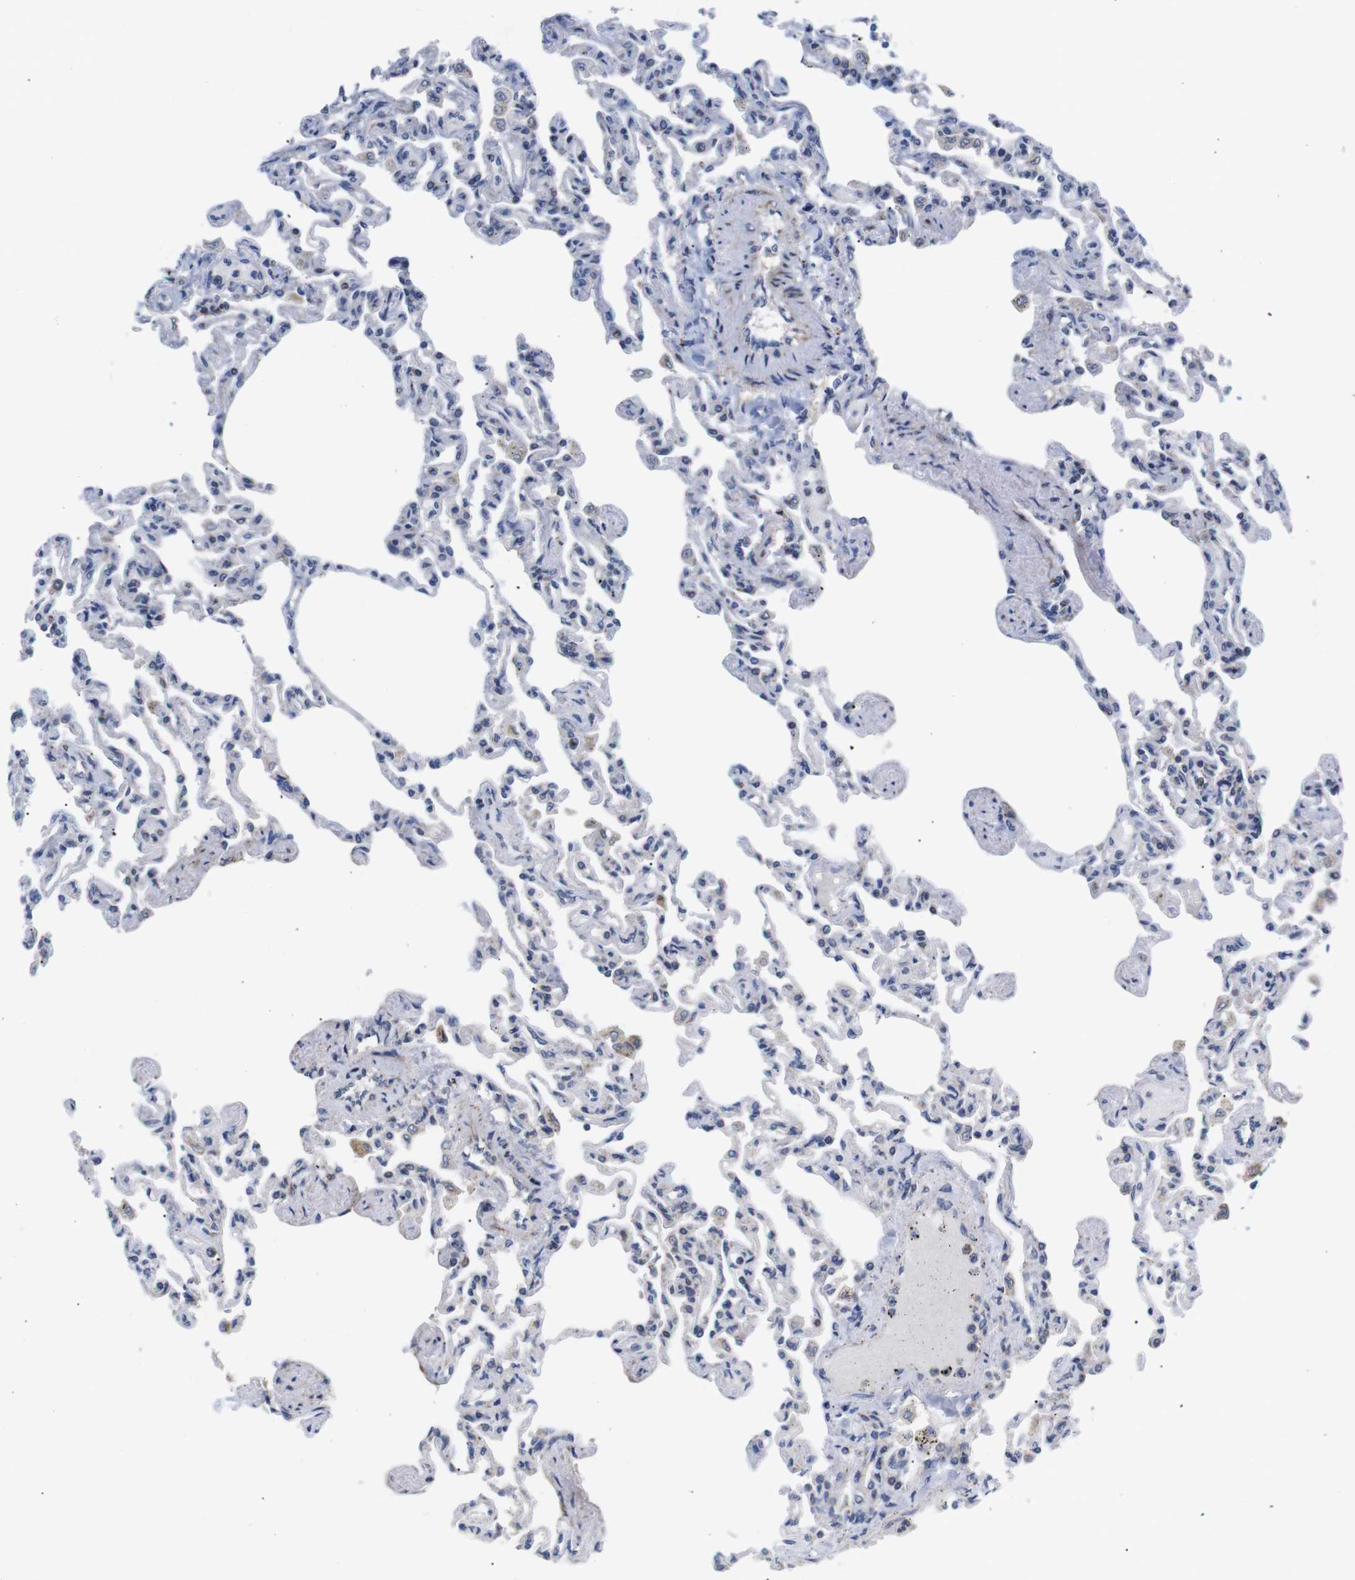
{"staining": {"intensity": "negative", "quantity": "none", "location": "none"}, "tissue": "lung", "cell_type": "Alveolar cells", "image_type": "normal", "snomed": [{"axis": "morphology", "description": "Normal tissue, NOS"}, {"axis": "topography", "description": "Lung"}], "caption": "An image of human lung is negative for staining in alveolar cells. (Stains: DAB IHC with hematoxylin counter stain, Microscopy: brightfield microscopy at high magnification).", "gene": "LRRC55", "patient": {"sex": "male", "age": 21}}